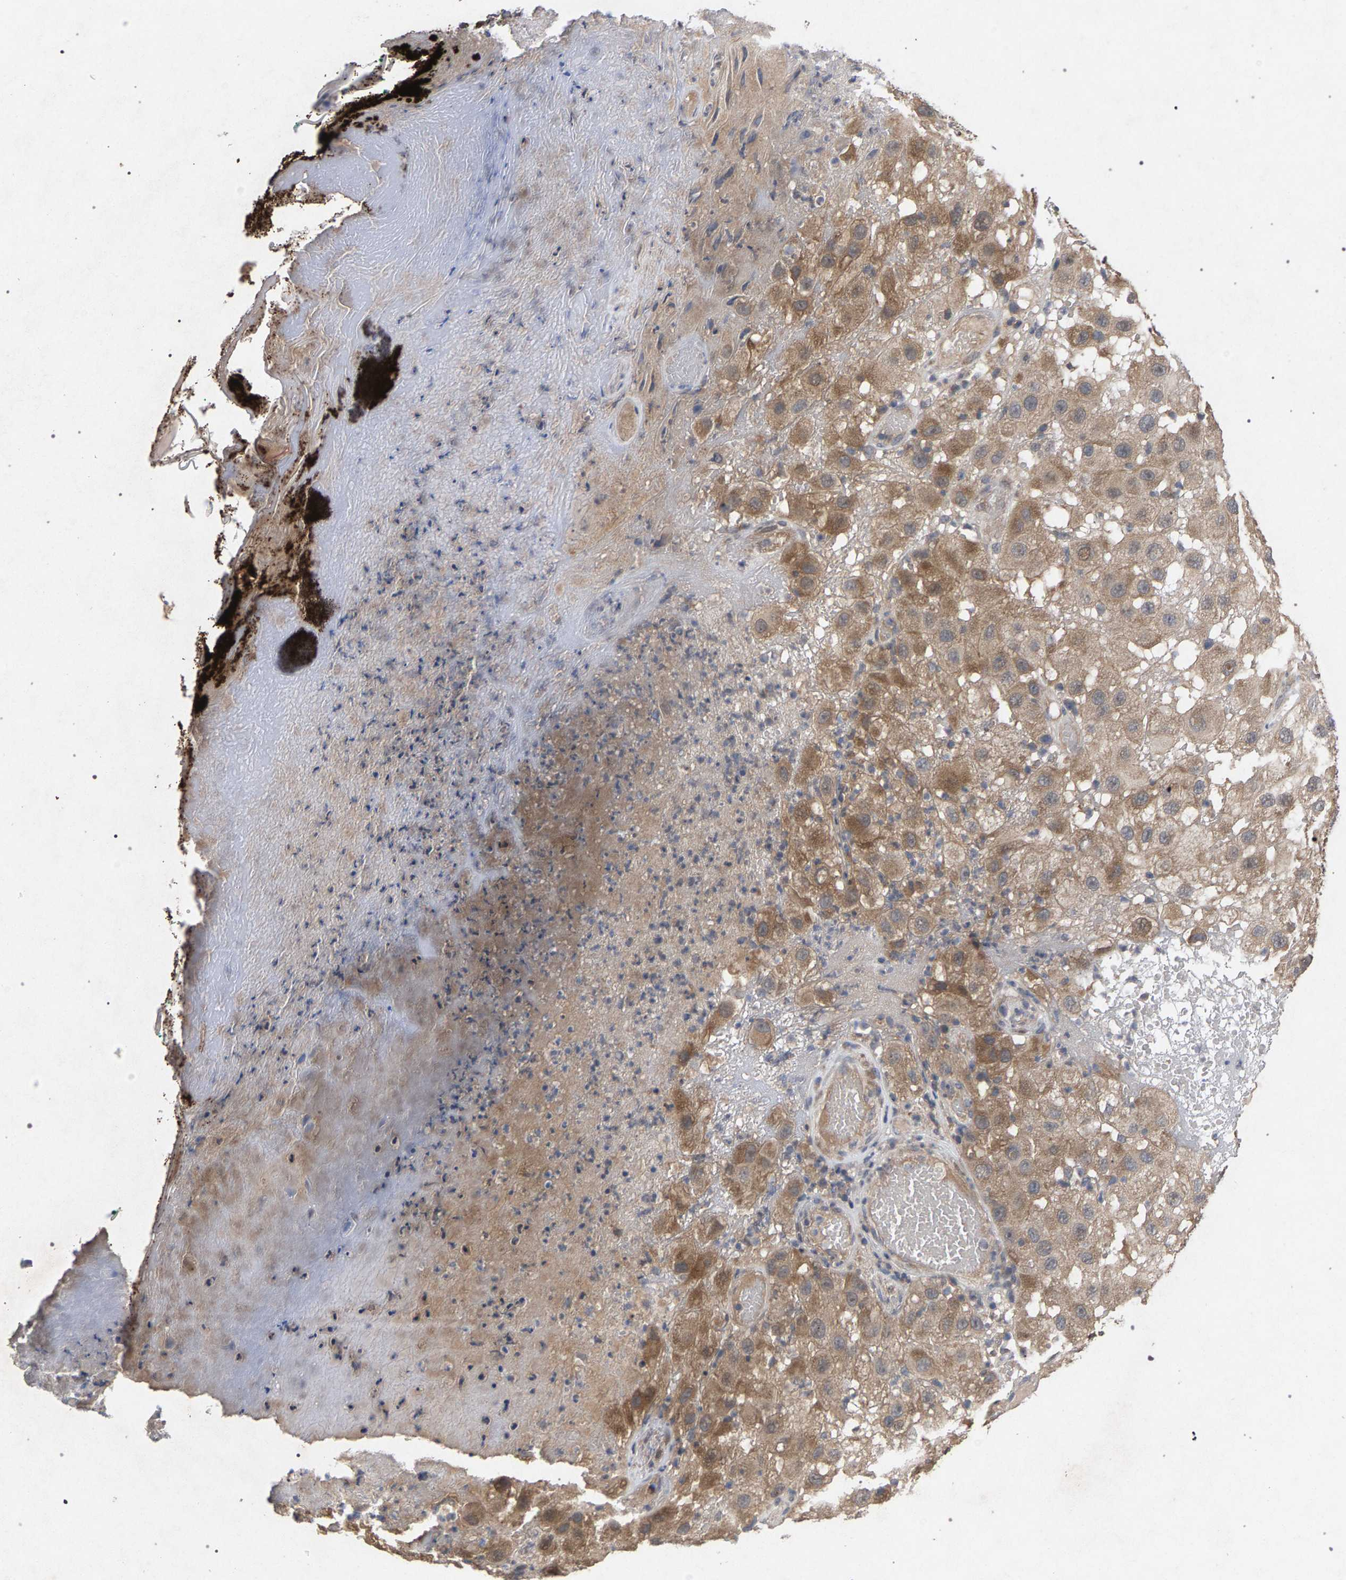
{"staining": {"intensity": "moderate", "quantity": "25%-75%", "location": "cytoplasmic/membranous"}, "tissue": "melanoma", "cell_type": "Tumor cells", "image_type": "cancer", "snomed": [{"axis": "morphology", "description": "Malignant melanoma, NOS"}, {"axis": "topography", "description": "Skin"}], "caption": "A high-resolution image shows immunohistochemistry staining of melanoma, which exhibits moderate cytoplasmic/membranous expression in approximately 25%-75% of tumor cells.", "gene": "SLC4A4", "patient": {"sex": "female", "age": 81}}